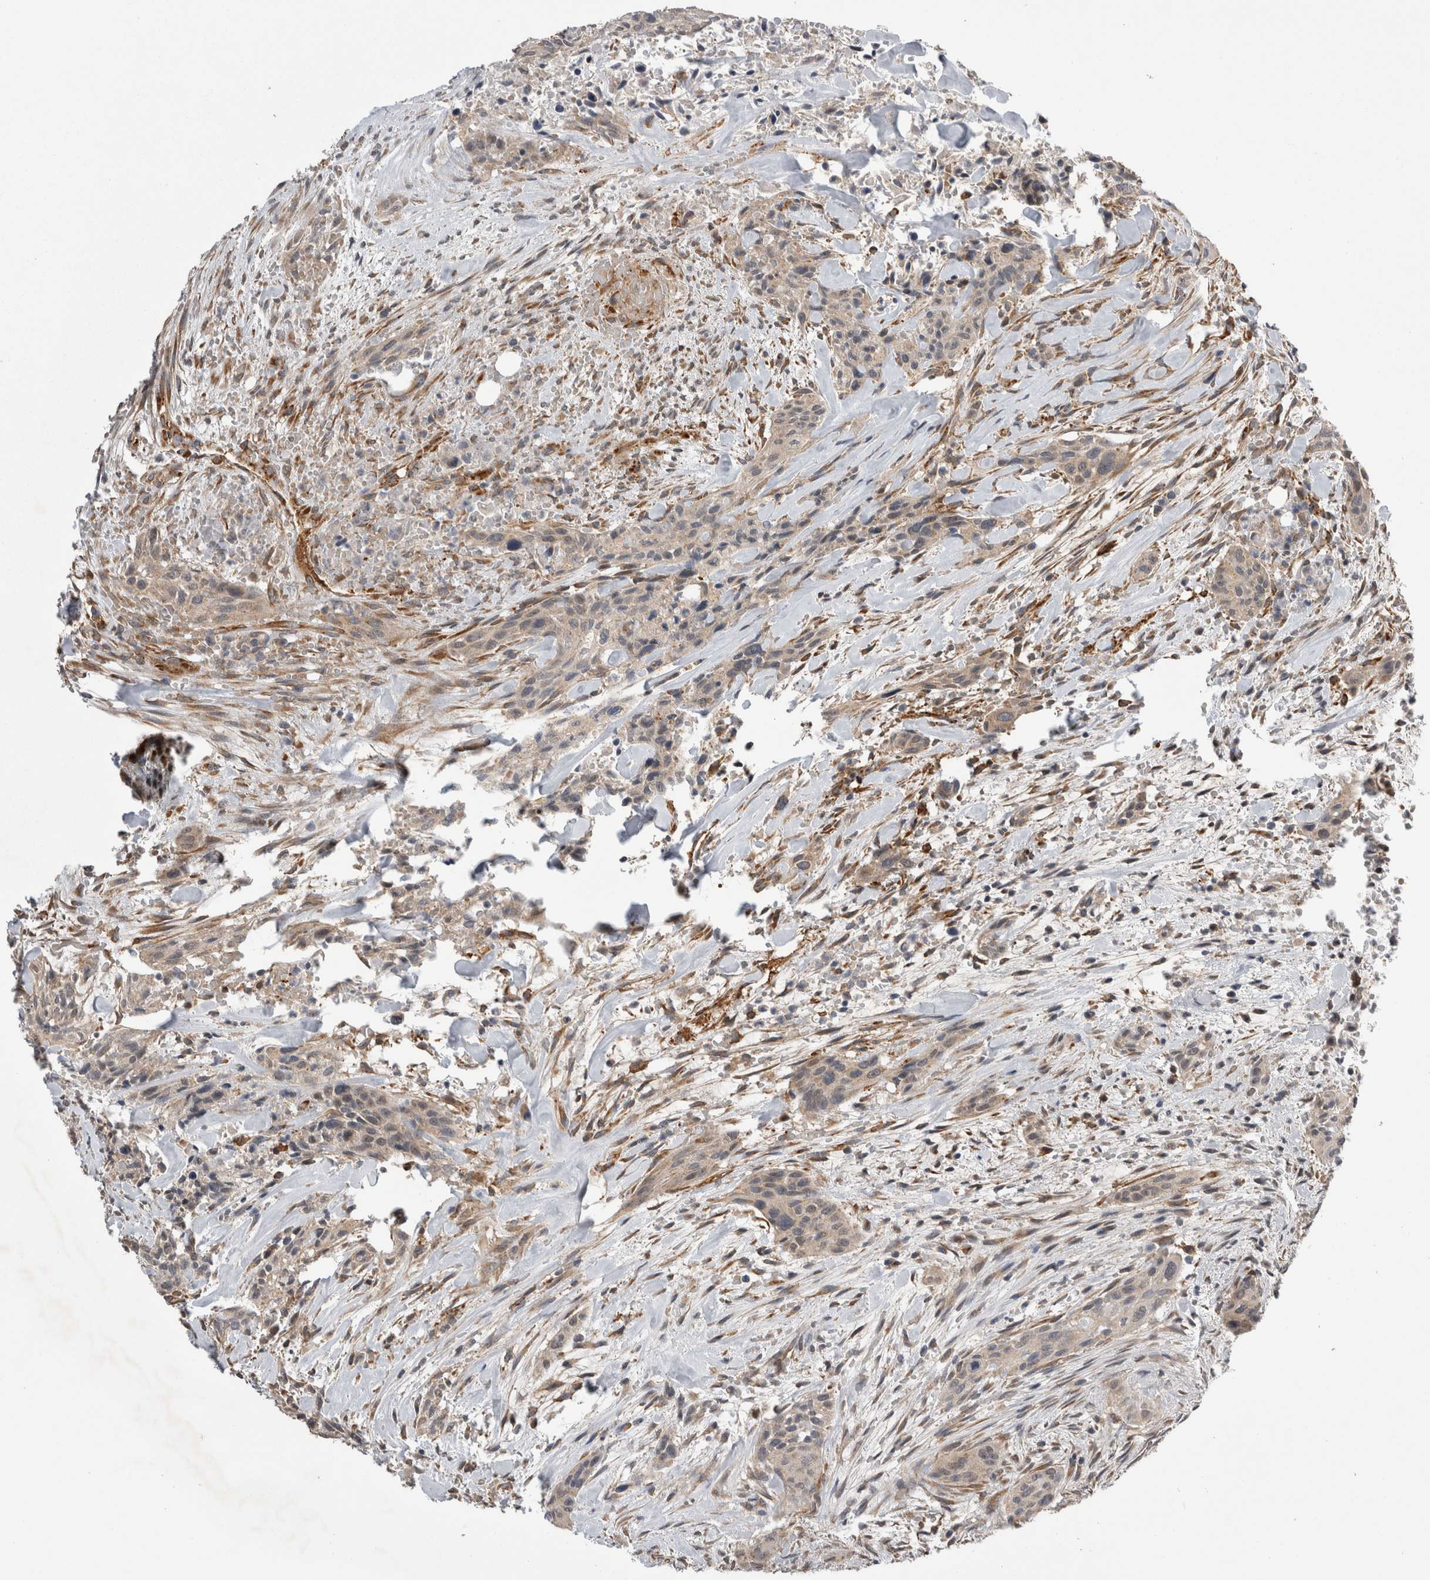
{"staining": {"intensity": "weak", "quantity": "25%-75%", "location": "cytoplasmic/membranous"}, "tissue": "urothelial cancer", "cell_type": "Tumor cells", "image_type": "cancer", "snomed": [{"axis": "morphology", "description": "Urothelial carcinoma, High grade"}, {"axis": "topography", "description": "Urinary bladder"}], "caption": "Immunohistochemistry (IHC) of high-grade urothelial carcinoma displays low levels of weak cytoplasmic/membranous positivity in approximately 25%-75% of tumor cells.", "gene": "ARHGAP29", "patient": {"sex": "male", "age": 35}}